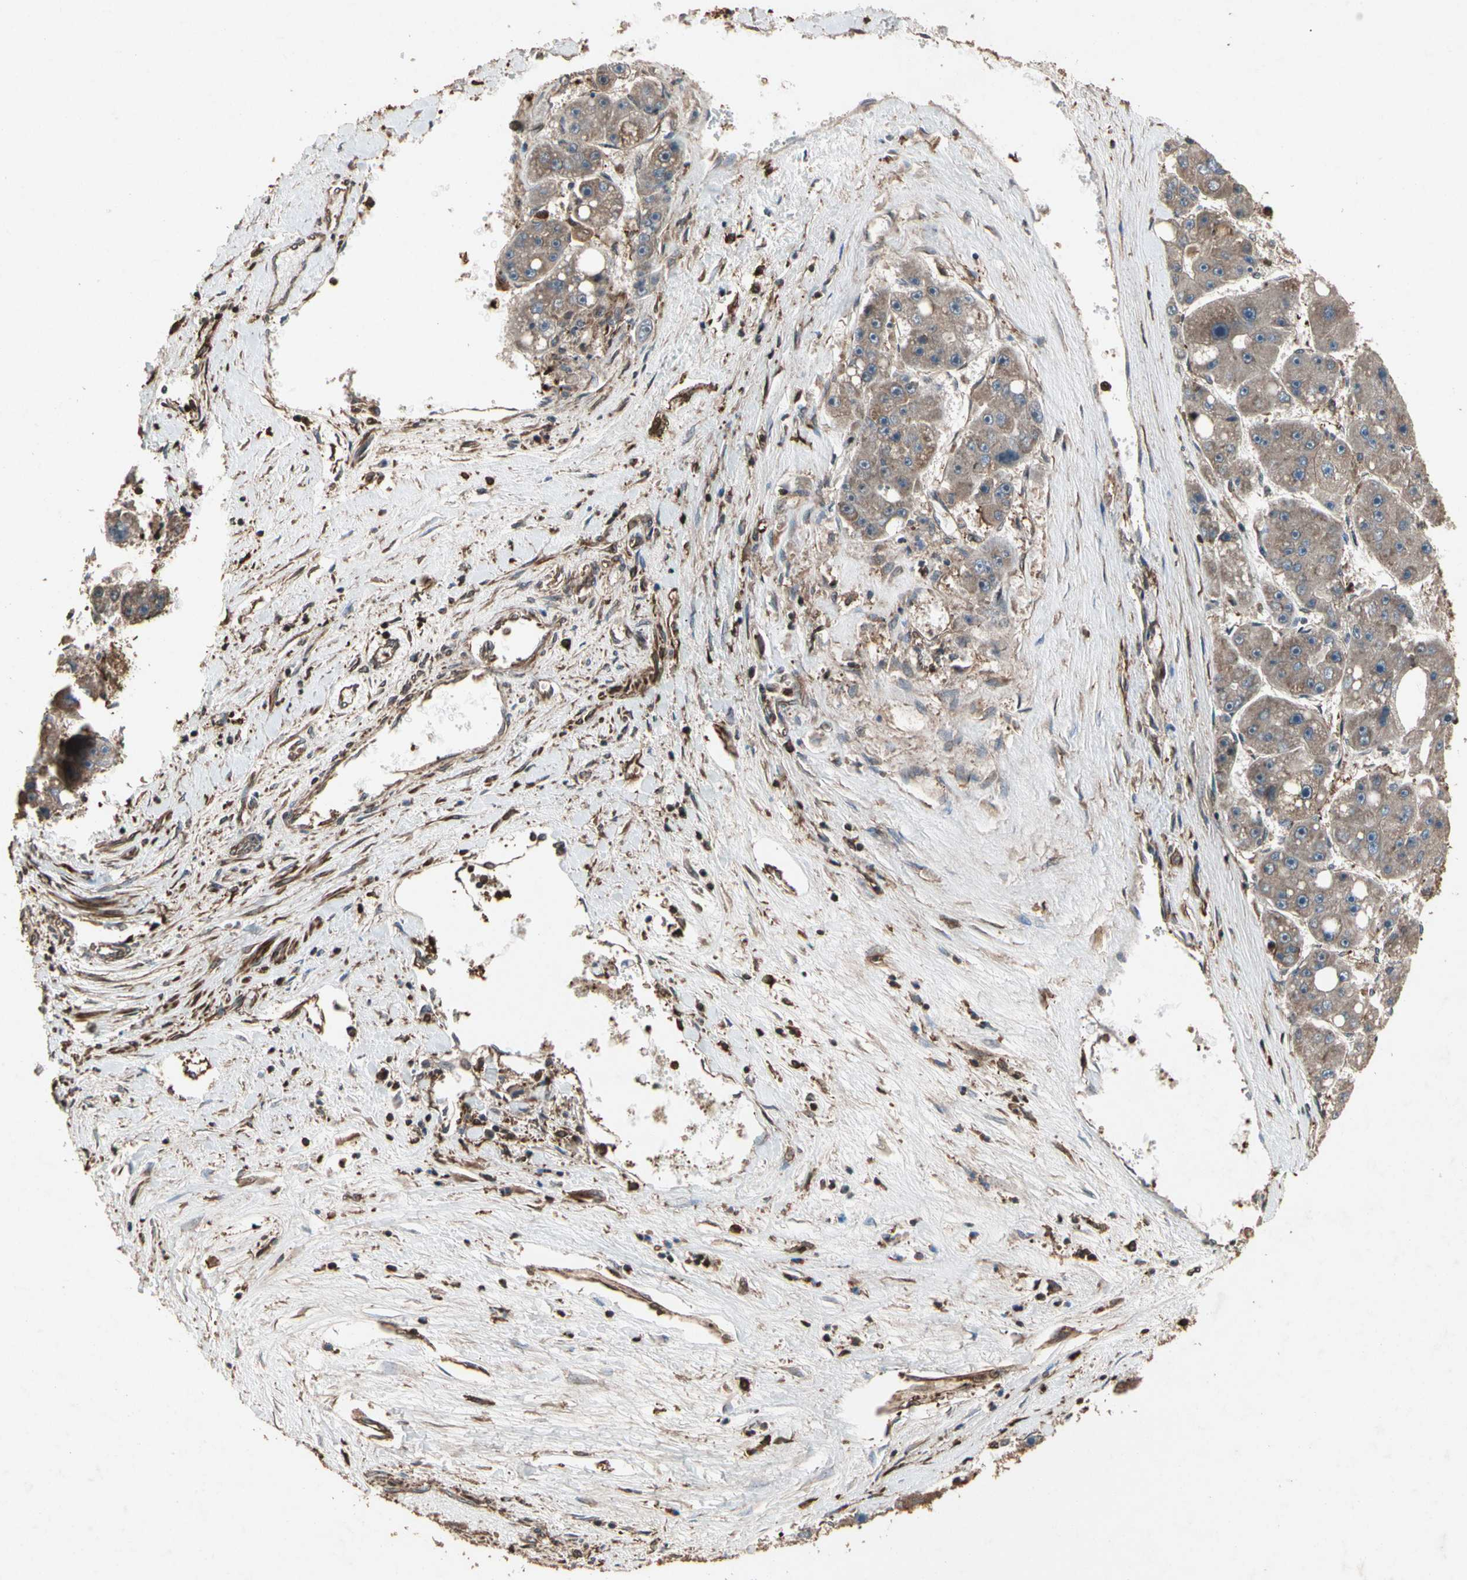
{"staining": {"intensity": "moderate", "quantity": ">75%", "location": "cytoplasmic/membranous"}, "tissue": "liver cancer", "cell_type": "Tumor cells", "image_type": "cancer", "snomed": [{"axis": "morphology", "description": "Carcinoma, Hepatocellular, NOS"}, {"axis": "topography", "description": "Liver"}], "caption": "DAB immunohistochemical staining of hepatocellular carcinoma (liver) exhibits moderate cytoplasmic/membranous protein expression in approximately >75% of tumor cells.", "gene": "AGBL2", "patient": {"sex": "female", "age": 61}}